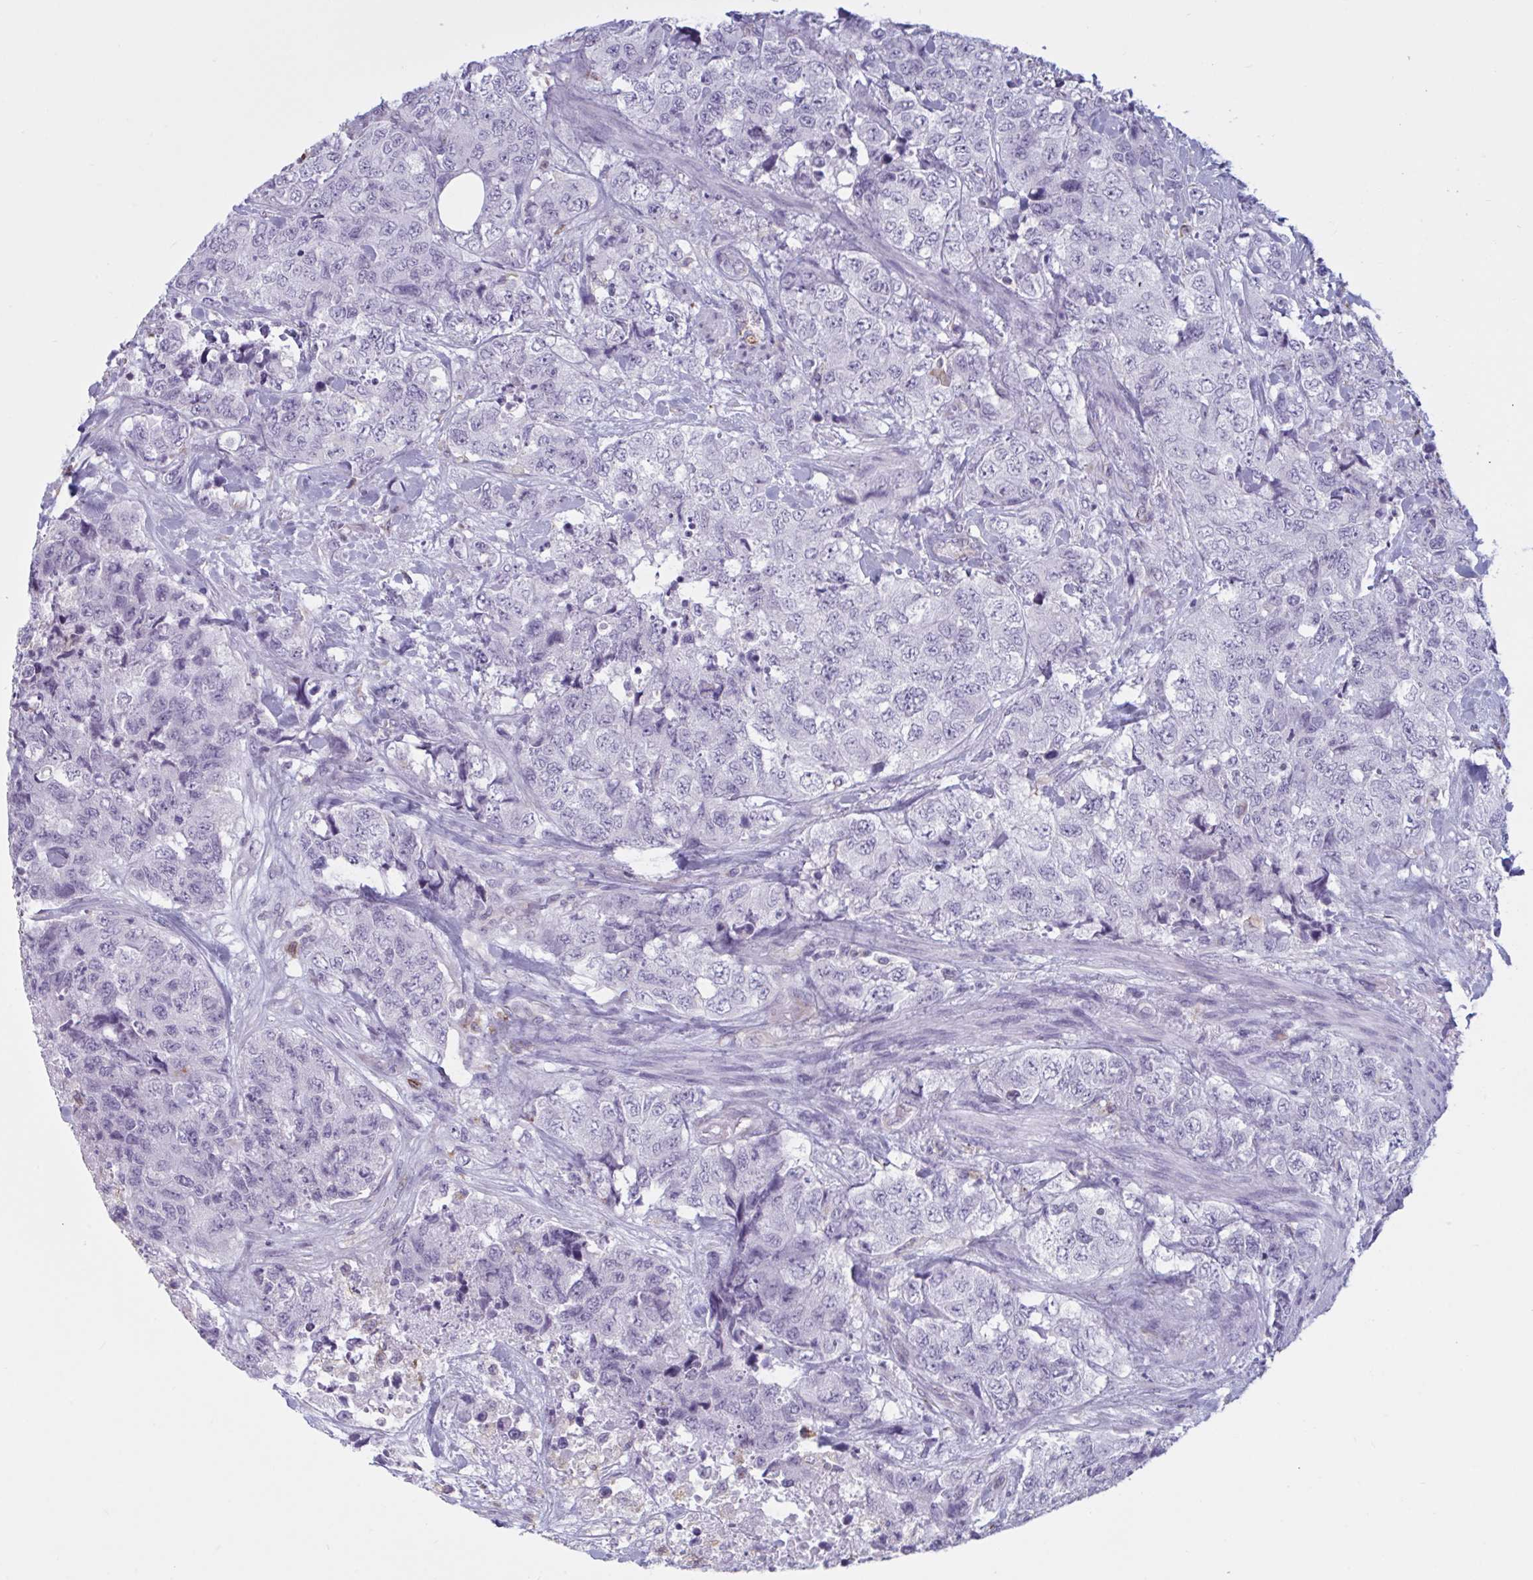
{"staining": {"intensity": "negative", "quantity": "none", "location": "none"}, "tissue": "urothelial cancer", "cell_type": "Tumor cells", "image_type": "cancer", "snomed": [{"axis": "morphology", "description": "Urothelial carcinoma, High grade"}, {"axis": "topography", "description": "Urinary bladder"}], "caption": "Histopathology image shows no significant protein expression in tumor cells of urothelial carcinoma (high-grade).", "gene": "OR1L3", "patient": {"sex": "female", "age": 78}}